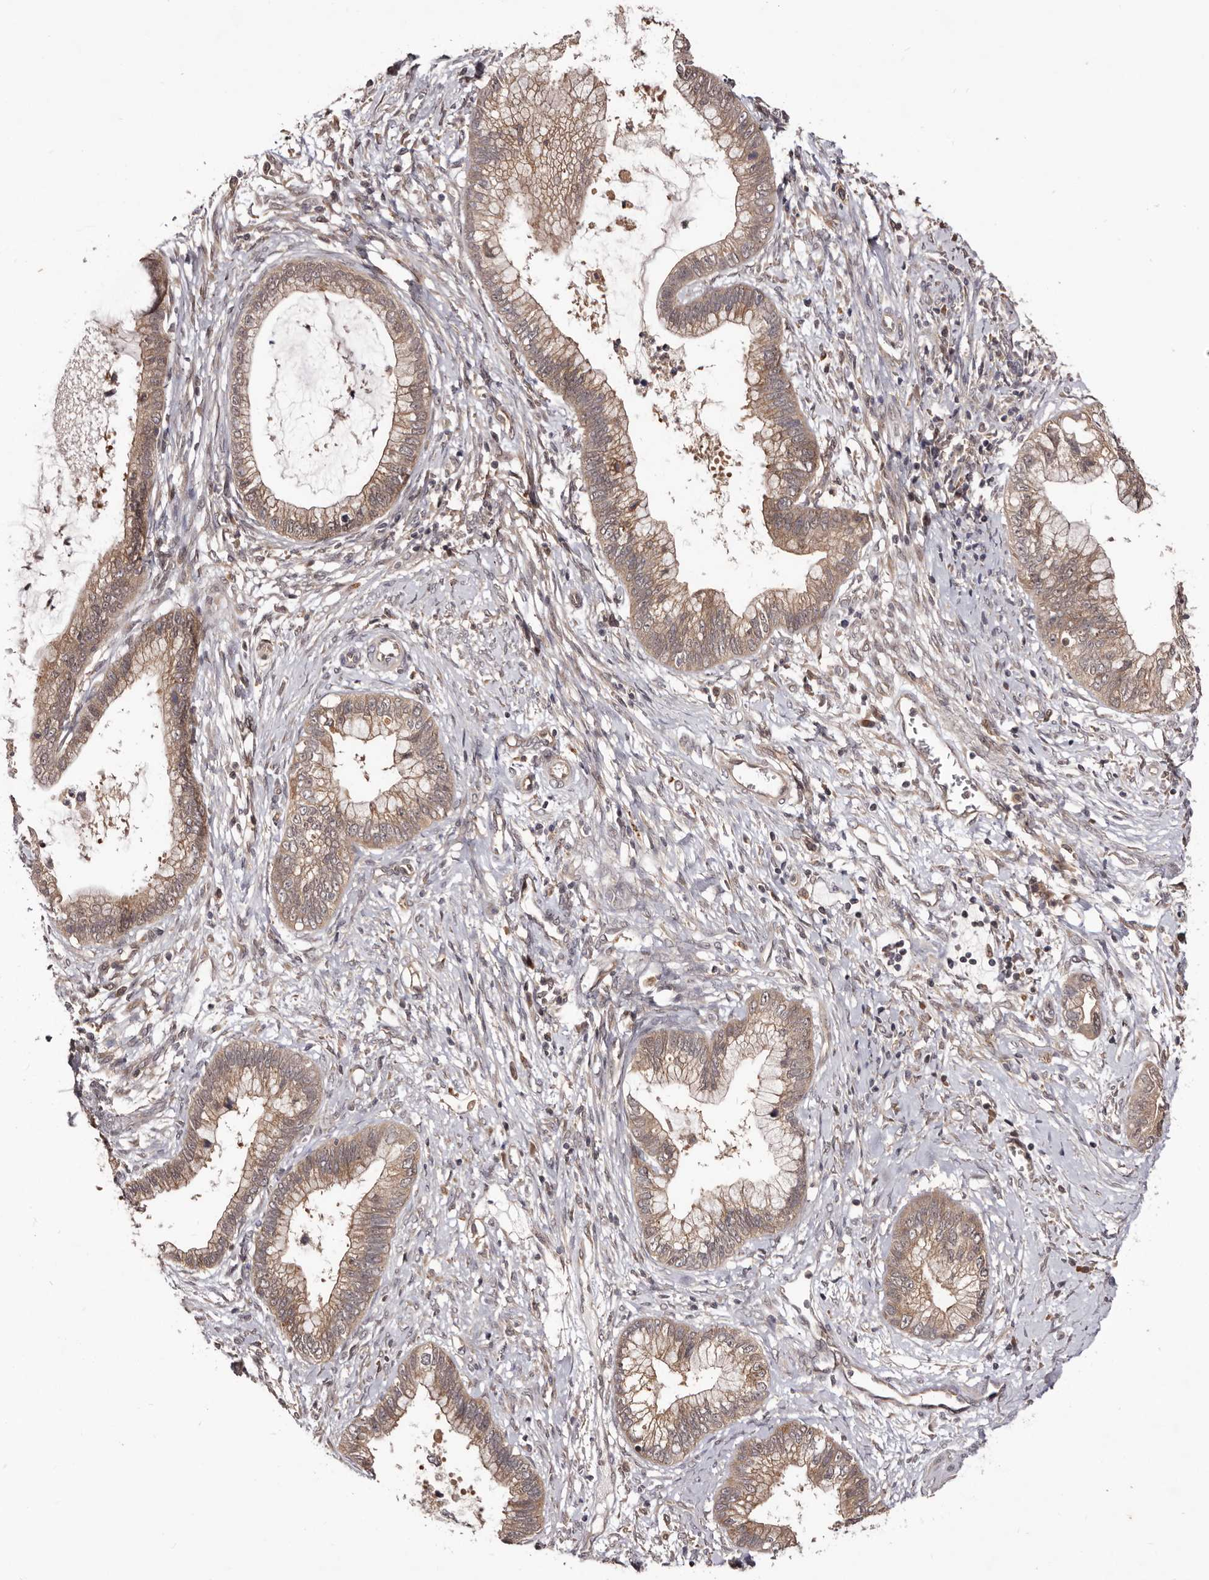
{"staining": {"intensity": "moderate", "quantity": ">75%", "location": "cytoplasmic/membranous"}, "tissue": "cervical cancer", "cell_type": "Tumor cells", "image_type": "cancer", "snomed": [{"axis": "morphology", "description": "Adenocarcinoma, NOS"}, {"axis": "topography", "description": "Cervix"}], "caption": "Moderate cytoplasmic/membranous staining is seen in approximately >75% of tumor cells in adenocarcinoma (cervical).", "gene": "MDP1", "patient": {"sex": "female", "age": 44}}